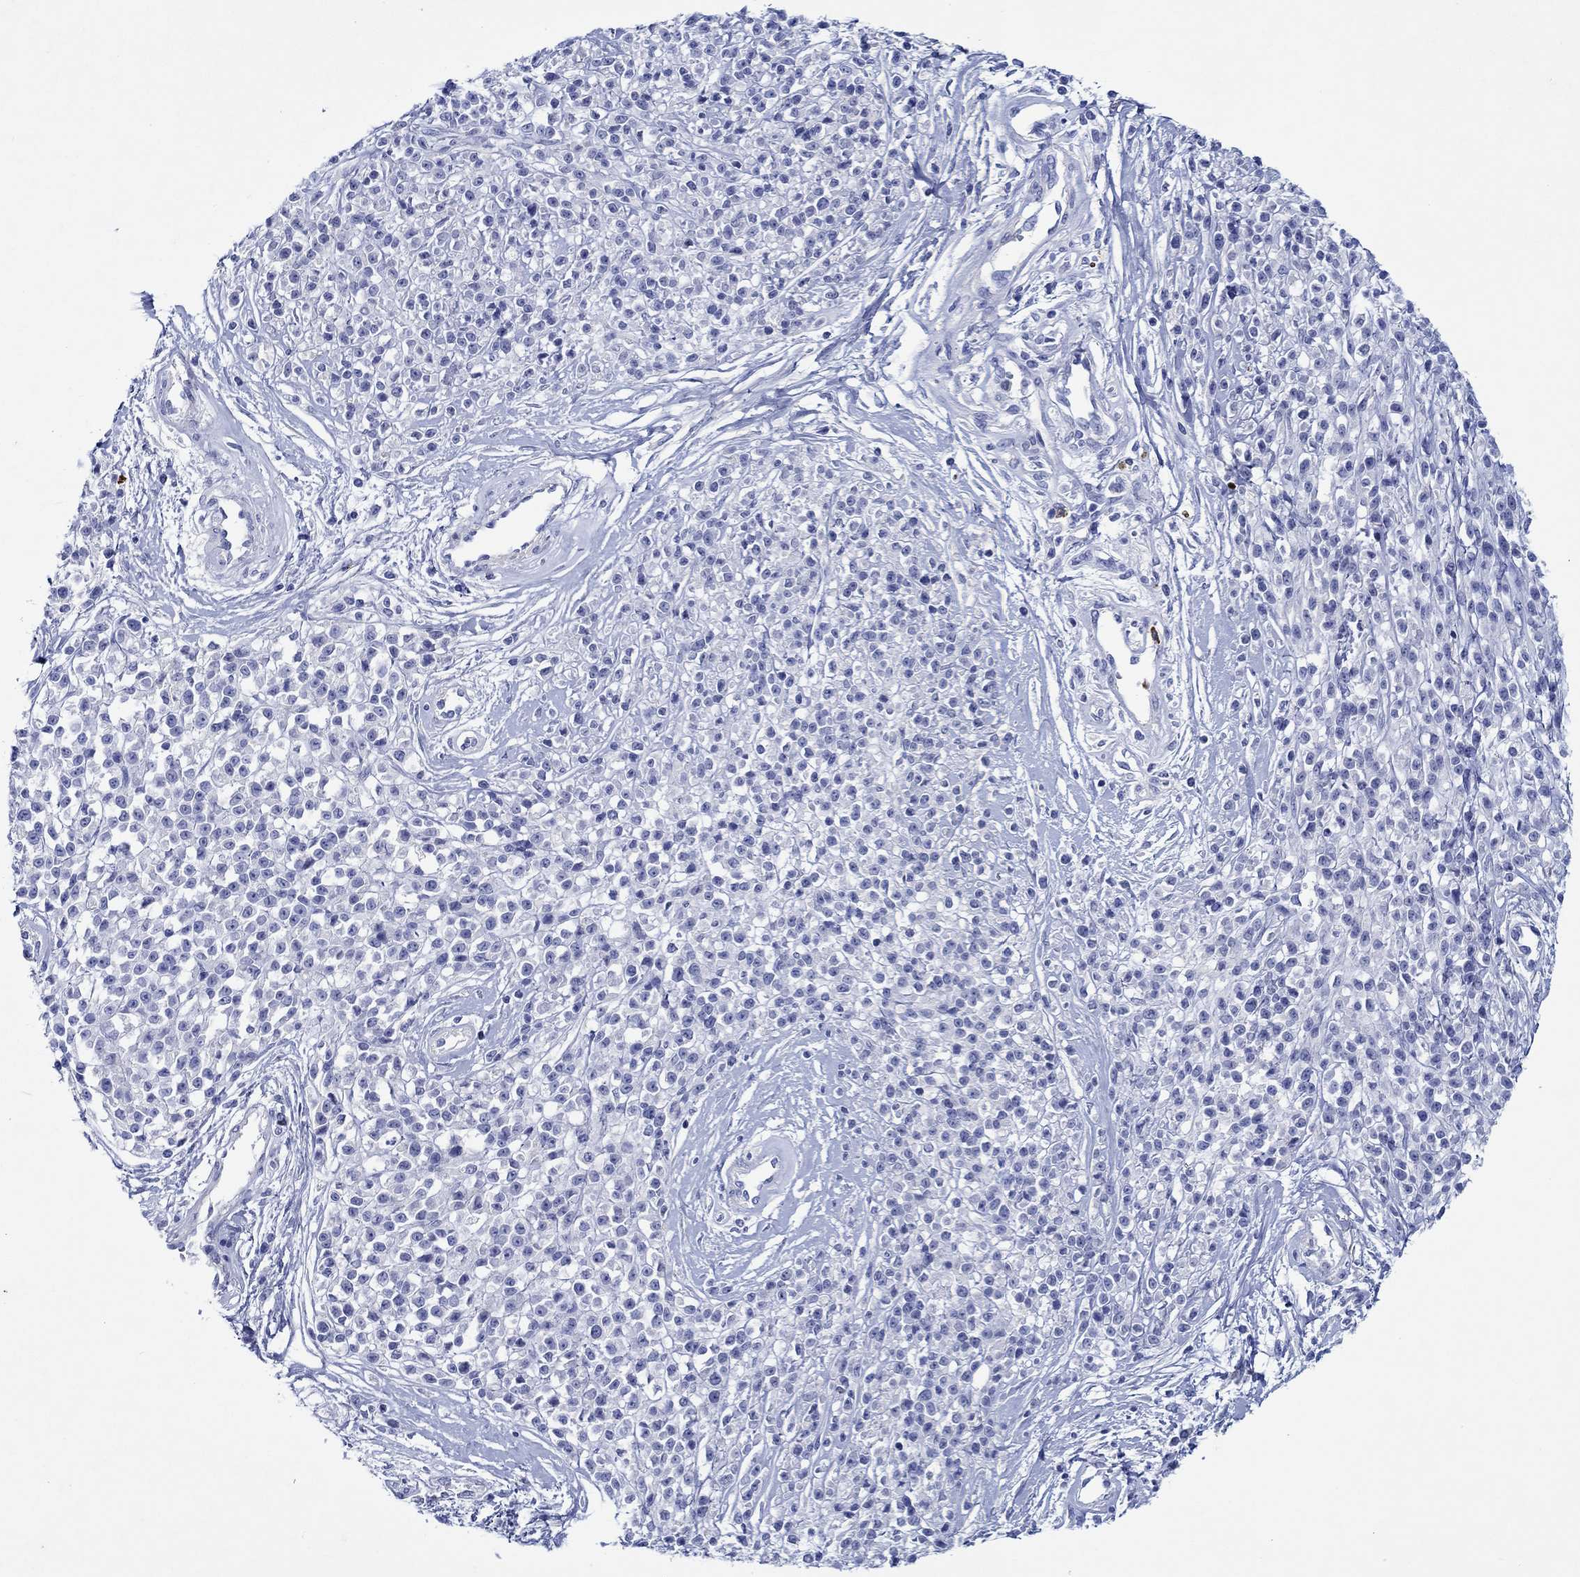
{"staining": {"intensity": "negative", "quantity": "none", "location": "none"}, "tissue": "melanoma", "cell_type": "Tumor cells", "image_type": "cancer", "snomed": [{"axis": "morphology", "description": "Malignant melanoma, NOS"}, {"axis": "topography", "description": "Skin"}, {"axis": "topography", "description": "Skin of trunk"}], "caption": "Tumor cells are negative for protein expression in human melanoma.", "gene": "EPX", "patient": {"sex": "male", "age": 74}}